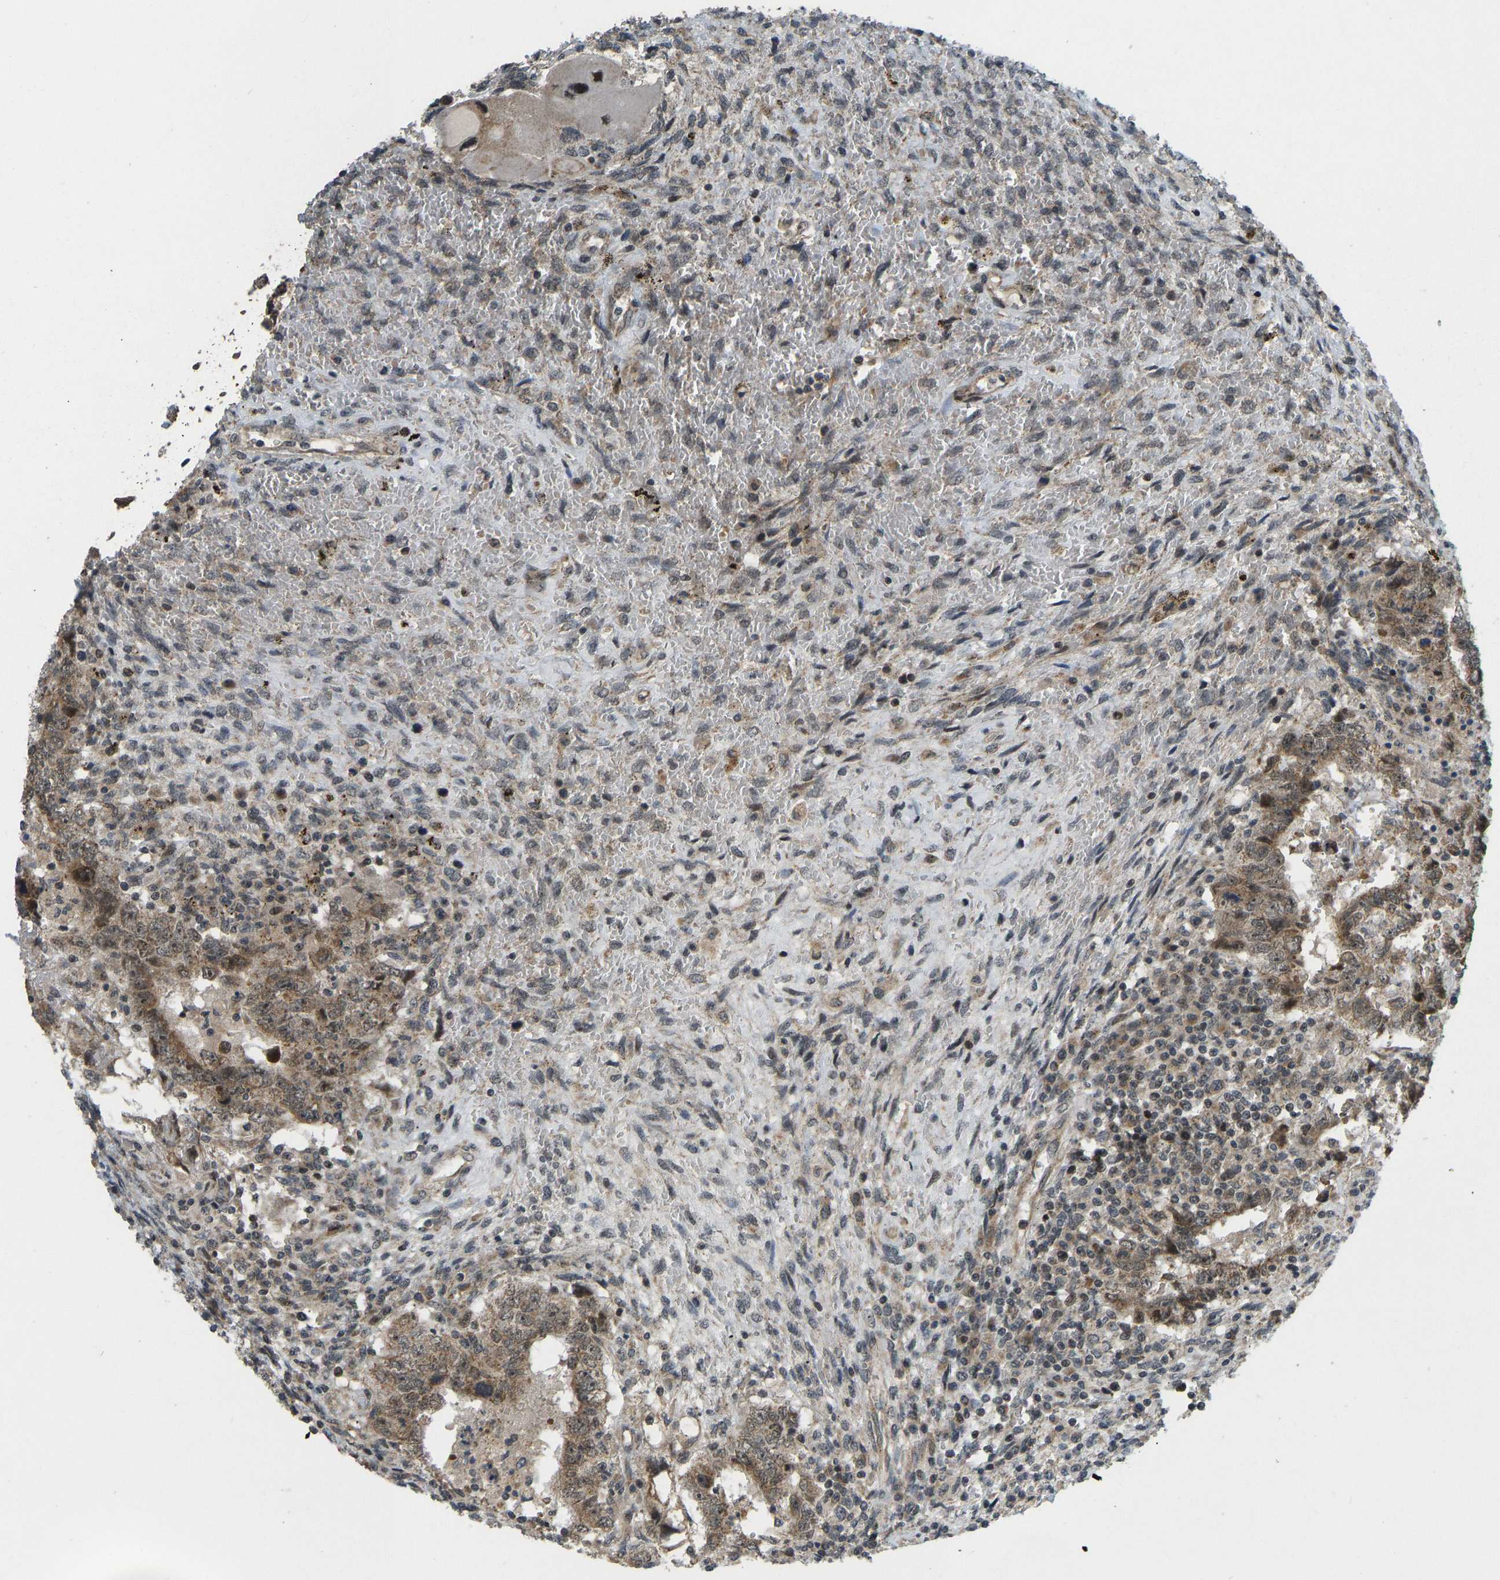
{"staining": {"intensity": "moderate", "quantity": ">75%", "location": "cytoplasmic/membranous"}, "tissue": "testis cancer", "cell_type": "Tumor cells", "image_type": "cancer", "snomed": [{"axis": "morphology", "description": "Carcinoma, Embryonal, NOS"}, {"axis": "topography", "description": "Testis"}], "caption": "This image exhibits immunohistochemistry staining of human testis embryonal carcinoma, with medium moderate cytoplasmic/membranous expression in about >75% of tumor cells.", "gene": "ACADS", "patient": {"sex": "male", "age": 26}}